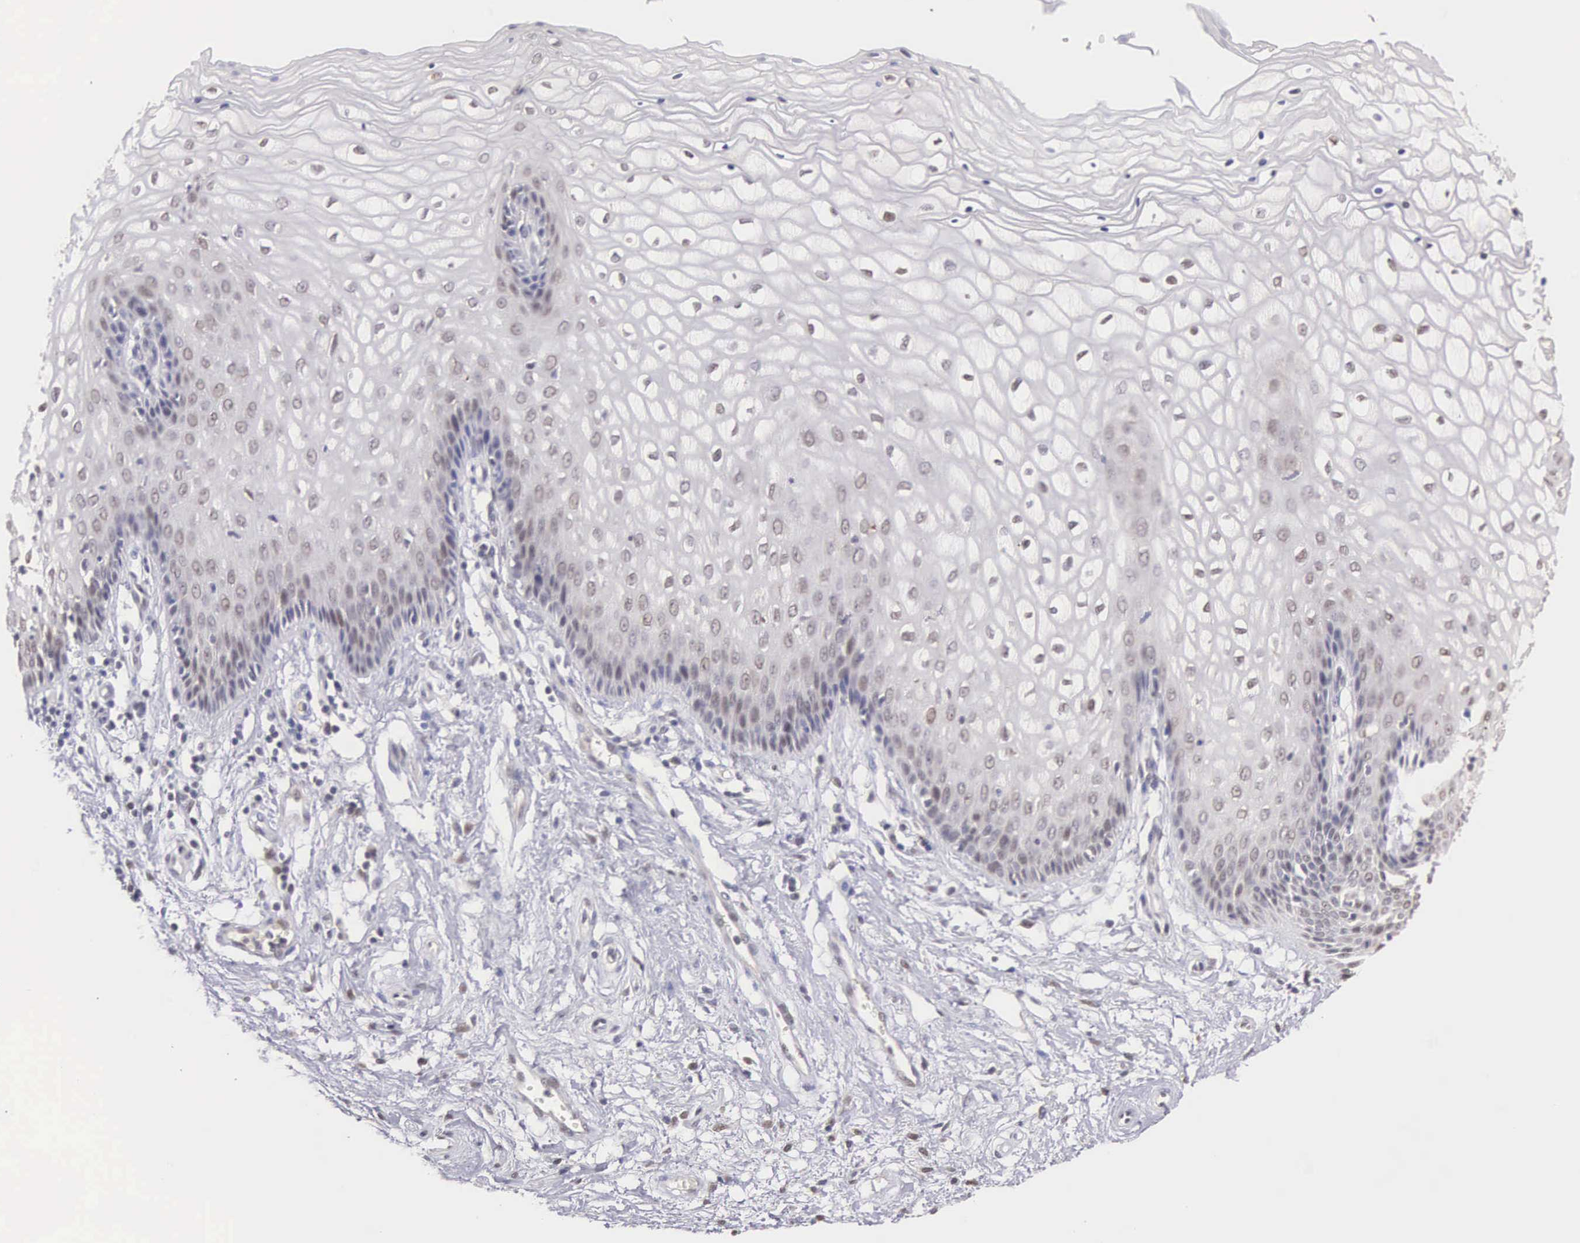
{"staining": {"intensity": "weak", "quantity": "<25%", "location": "nuclear"}, "tissue": "vagina", "cell_type": "Squamous epithelial cells", "image_type": "normal", "snomed": [{"axis": "morphology", "description": "Normal tissue, NOS"}, {"axis": "topography", "description": "Vagina"}], "caption": "Squamous epithelial cells are negative for brown protein staining in benign vagina.", "gene": "HMGXB4", "patient": {"sex": "female", "age": 34}}